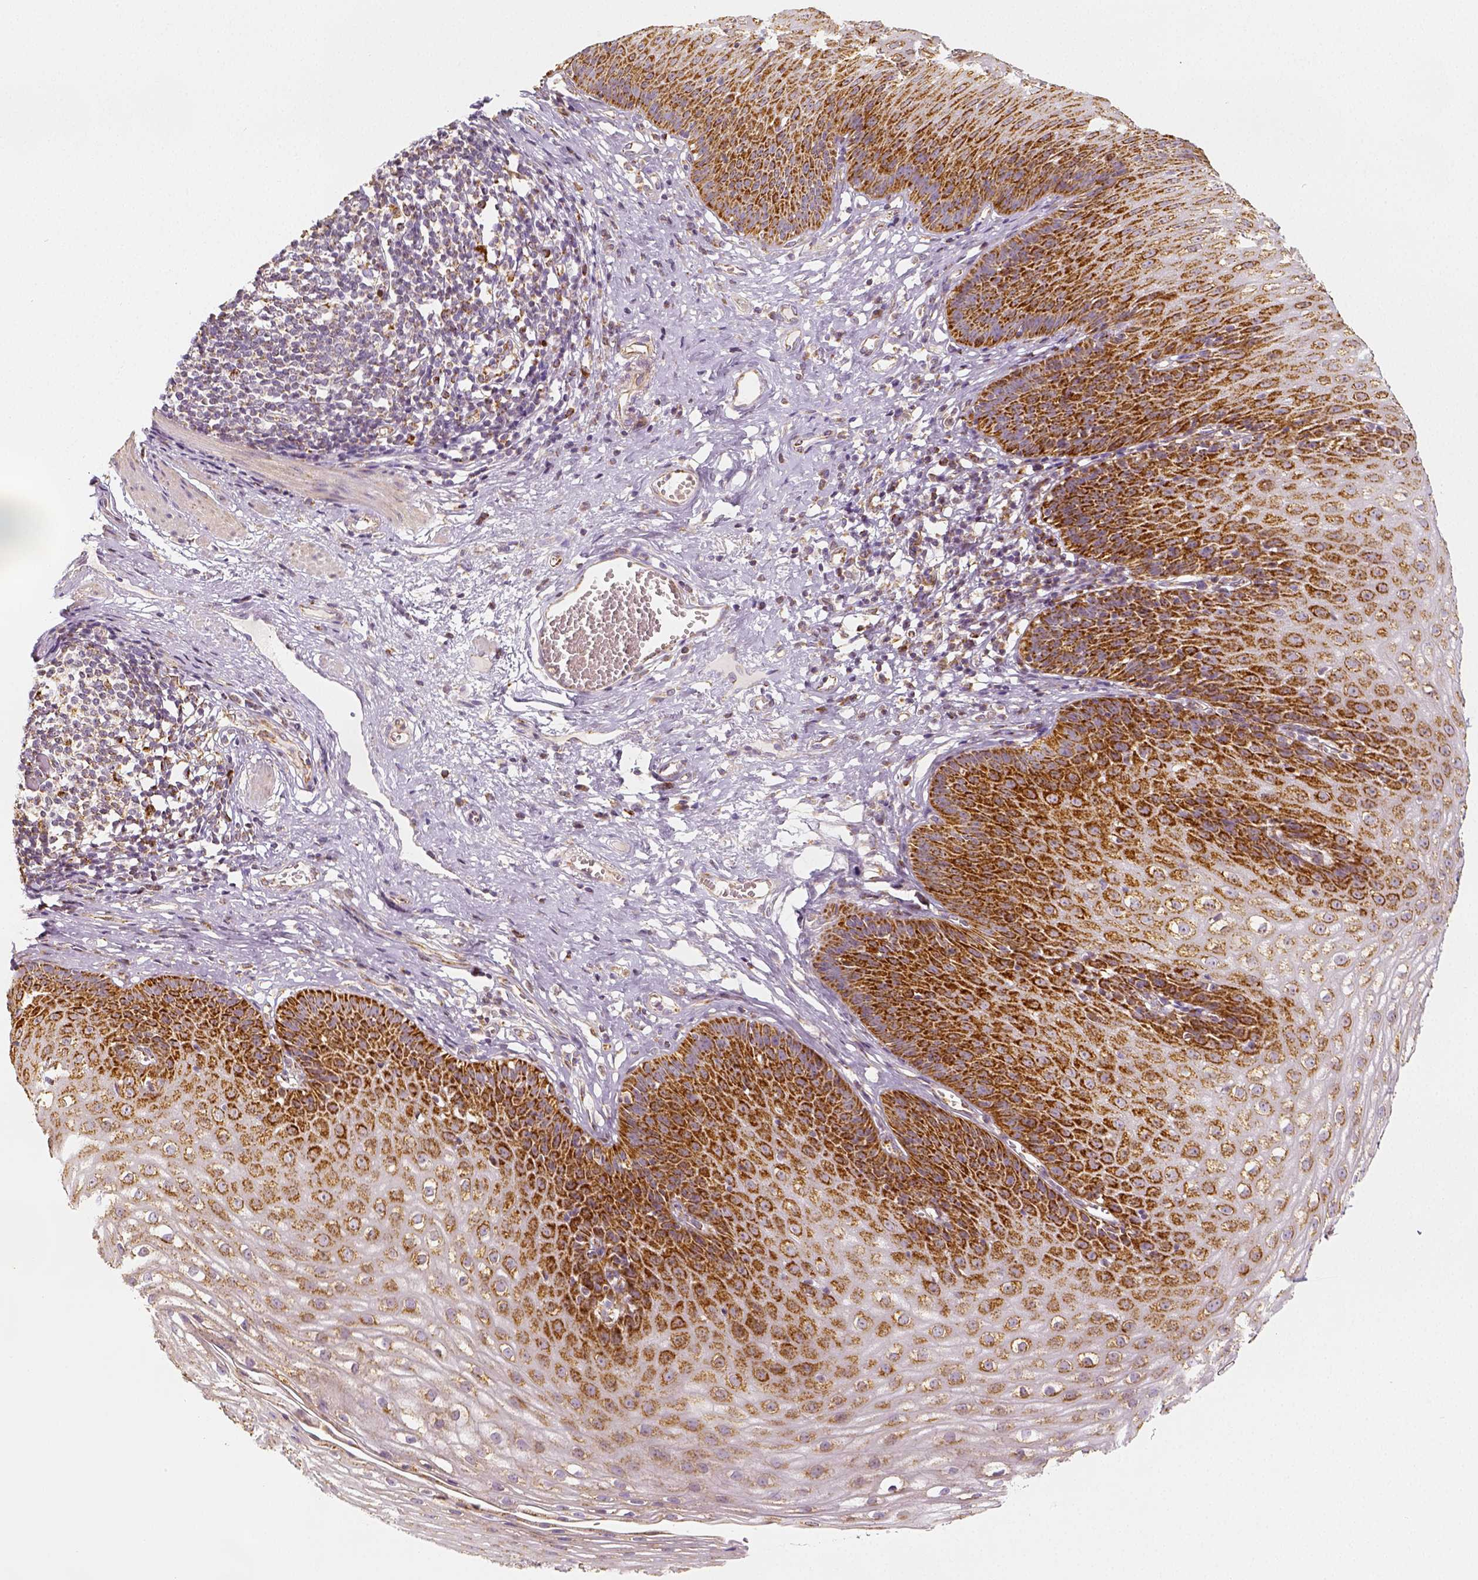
{"staining": {"intensity": "strong", "quantity": ">75%", "location": "cytoplasmic/membranous"}, "tissue": "esophagus", "cell_type": "Squamous epithelial cells", "image_type": "normal", "snomed": [{"axis": "morphology", "description": "Normal tissue, NOS"}, {"axis": "topography", "description": "Esophagus"}], "caption": "About >75% of squamous epithelial cells in normal human esophagus reveal strong cytoplasmic/membranous protein positivity as visualized by brown immunohistochemical staining.", "gene": "PGAM5", "patient": {"sex": "male", "age": 72}}